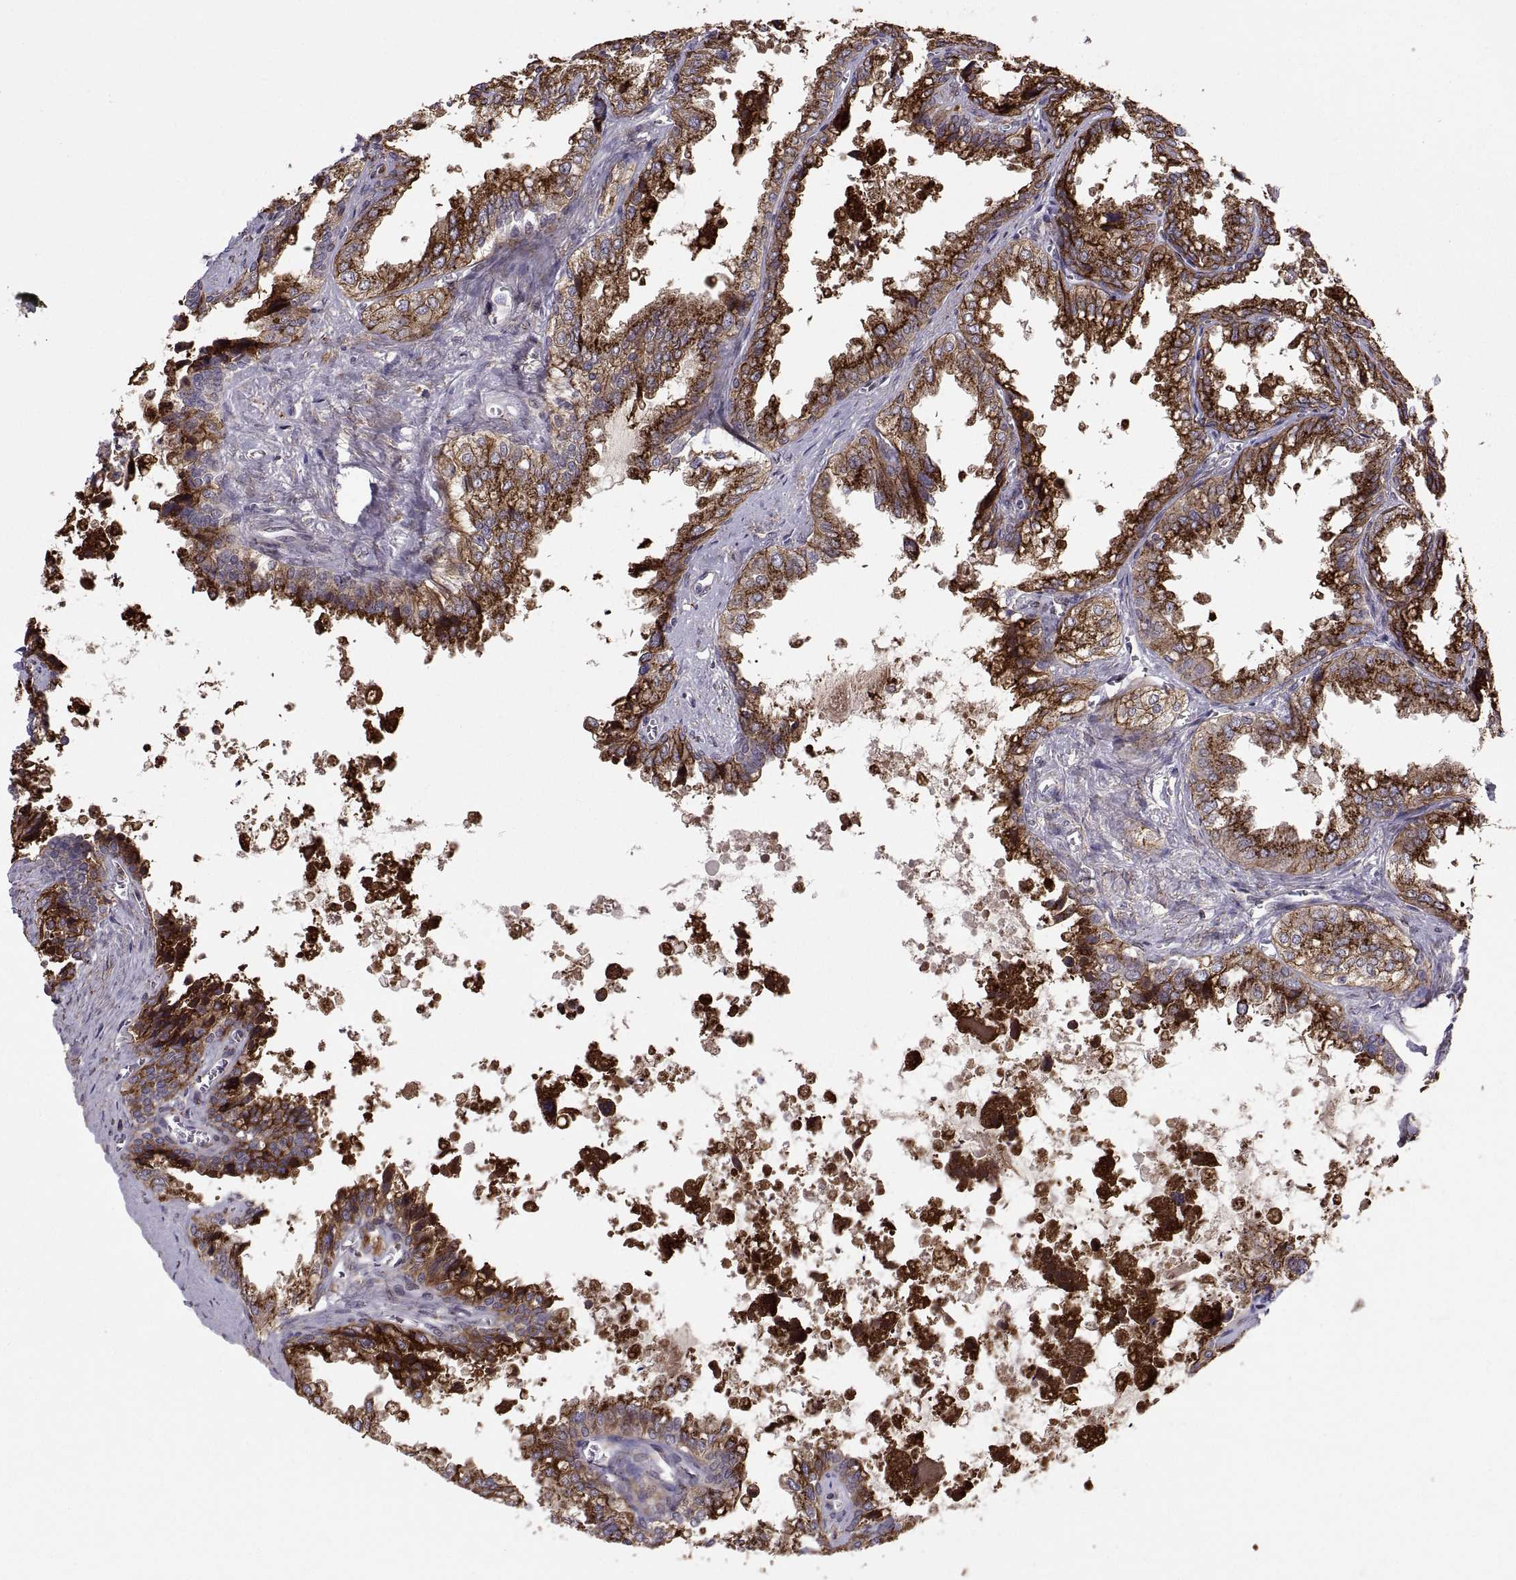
{"staining": {"intensity": "strong", "quantity": ">75%", "location": "cytoplasmic/membranous"}, "tissue": "seminal vesicle", "cell_type": "Glandular cells", "image_type": "normal", "snomed": [{"axis": "morphology", "description": "Normal tissue, NOS"}, {"axis": "topography", "description": "Seminal veicle"}], "caption": "Immunohistochemistry photomicrograph of benign seminal vesicle stained for a protein (brown), which displays high levels of strong cytoplasmic/membranous positivity in about >75% of glandular cells.", "gene": "TESC", "patient": {"sex": "male", "age": 67}}